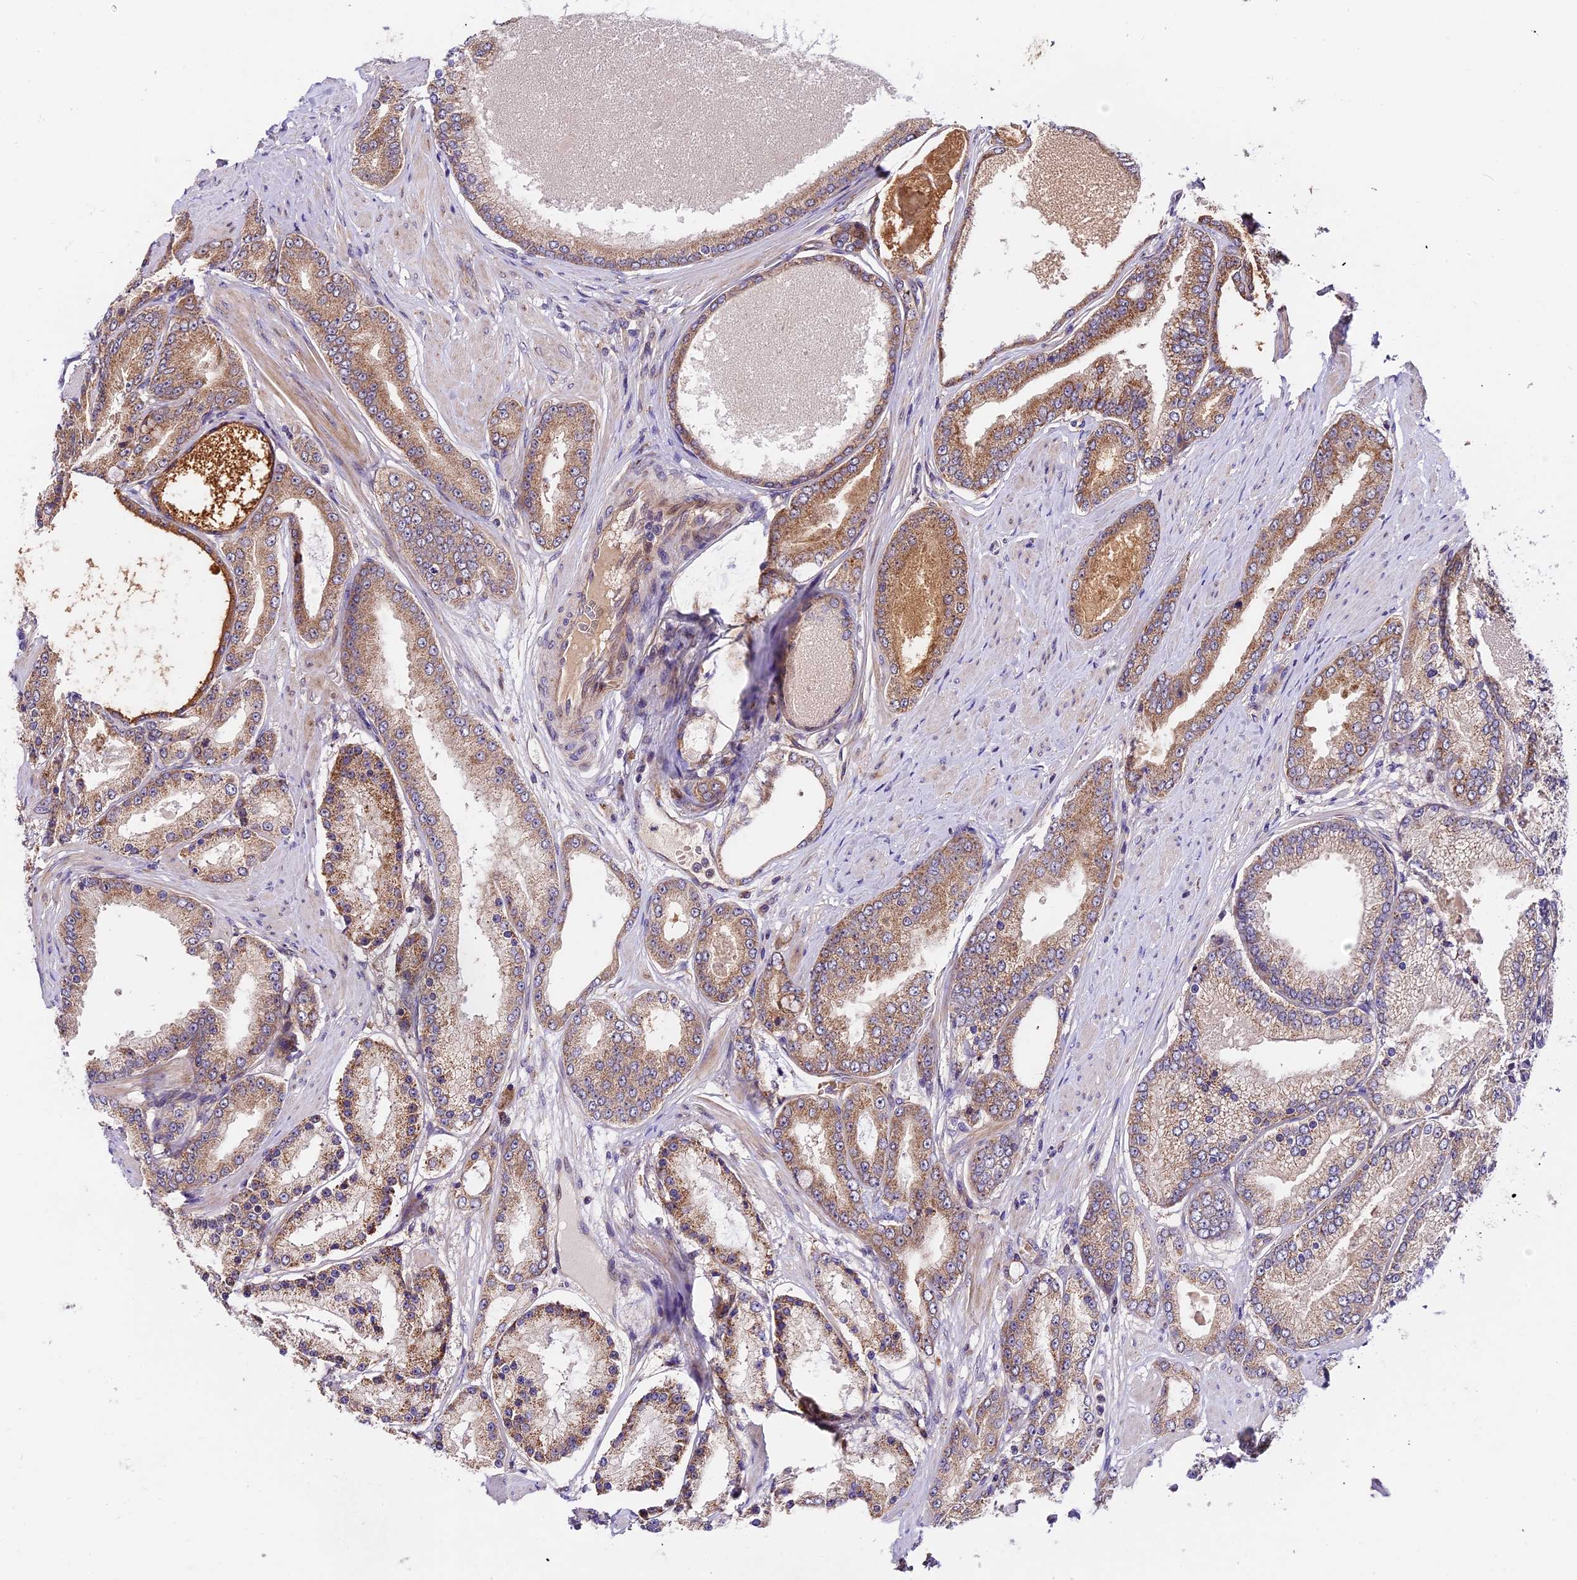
{"staining": {"intensity": "moderate", "quantity": ">75%", "location": "cytoplasmic/membranous"}, "tissue": "prostate cancer", "cell_type": "Tumor cells", "image_type": "cancer", "snomed": [{"axis": "morphology", "description": "Adenocarcinoma, High grade"}, {"axis": "topography", "description": "Prostate"}], "caption": "Human high-grade adenocarcinoma (prostate) stained with a brown dye shows moderate cytoplasmic/membranous positive positivity in approximately >75% of tumor cells.", "gene": "TRMT1", "patient": {"sex": "male", "age": 59}}